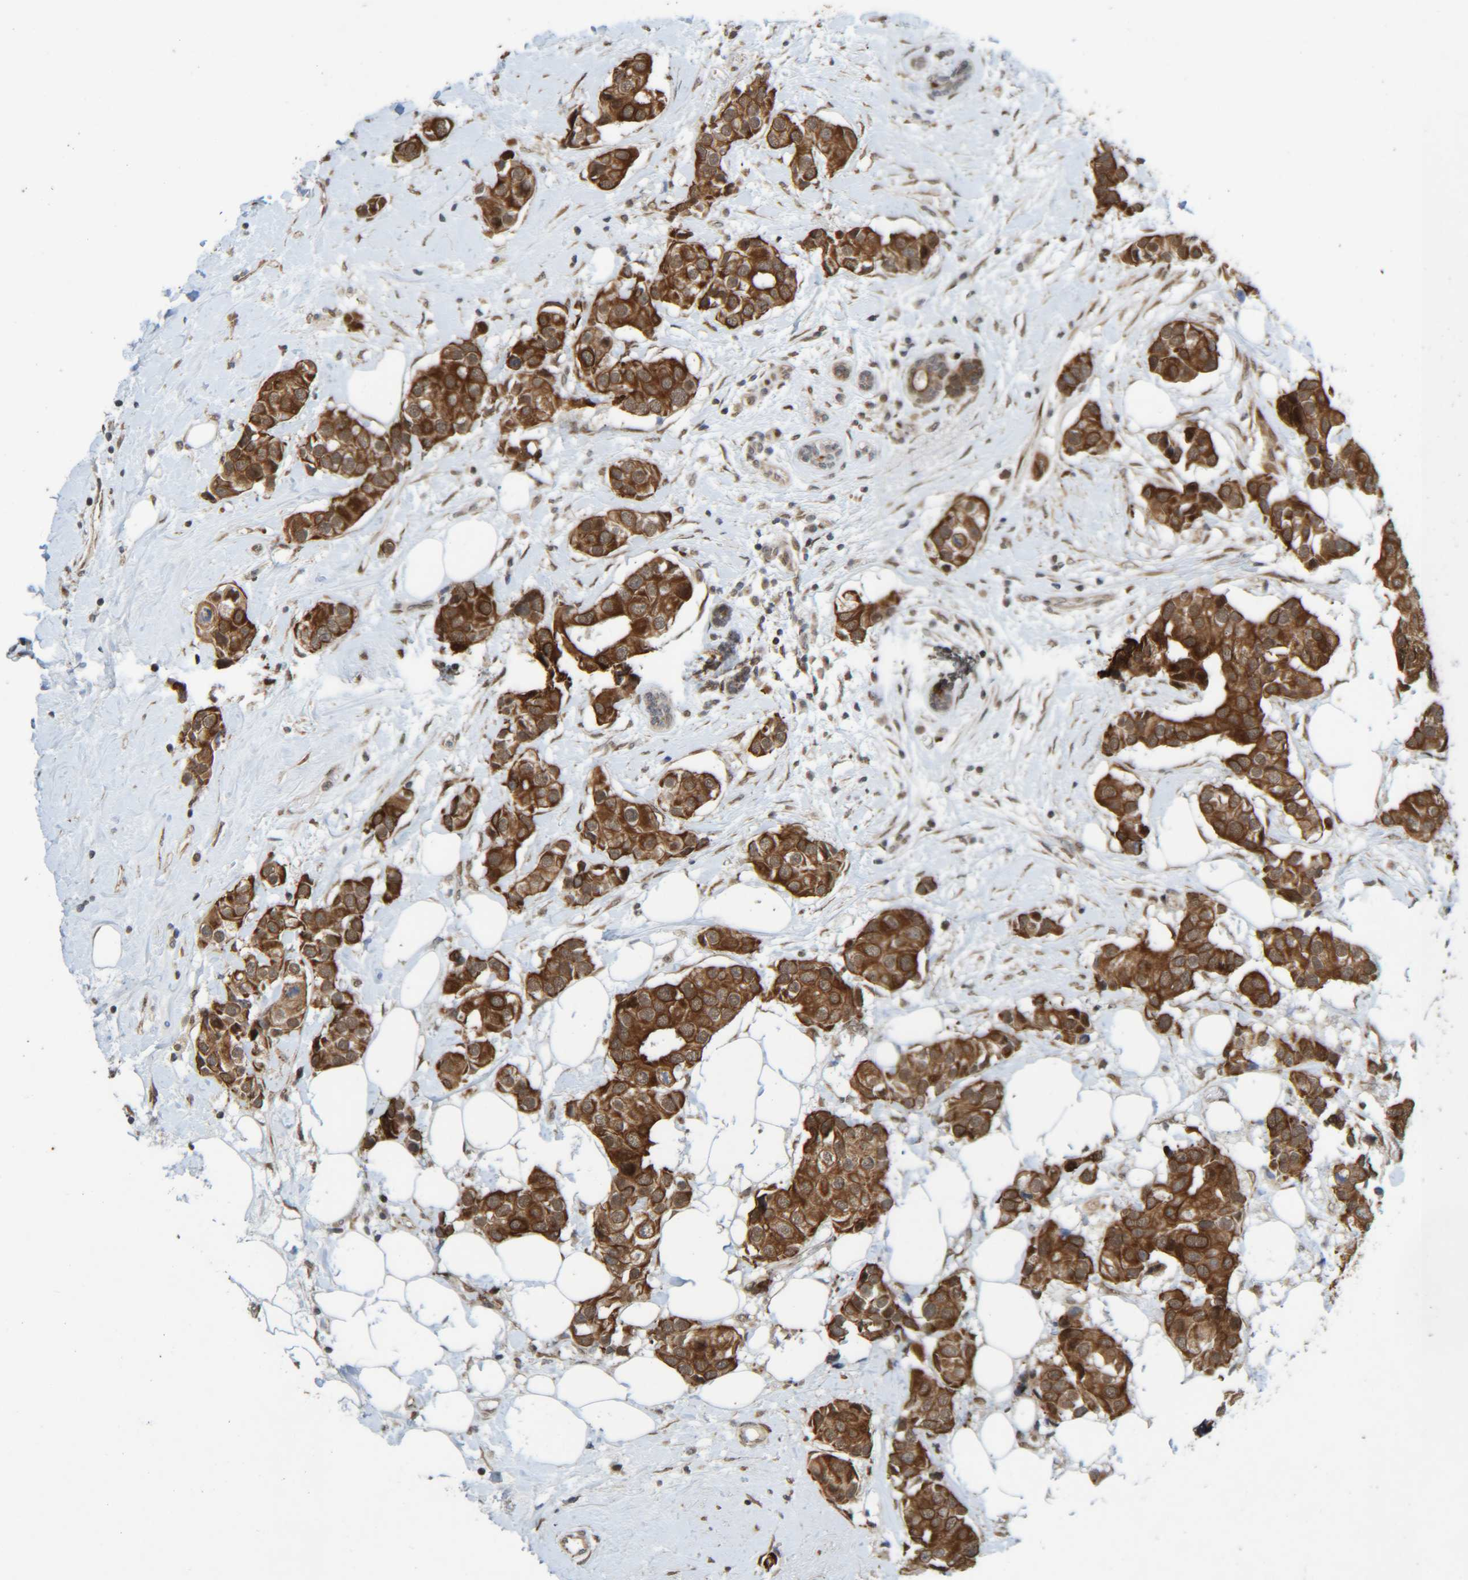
{"staining": {"intensity": "strong", "quantity": ">75%", "location": "cytoplasmic/membranous"}, "tissue": "breast cancer", "cell_type": "Tumor cells", "image_type": "cancer", "snomed": [{"axis": "morphology", "description": "Normal tissue, NOS"}, {"axis": "morphology", "description": "Duct carcinoma"}, {"axis": "topography", "description": "Breast"}], "caption": "Strong cytoplasmic/membranous protein positivity is present in about >75% of tumor cells in breast cancer (invasive ductal carcinoma).", "gene": "CCDC57", "patient": {"sex": "female", "age": 39}}